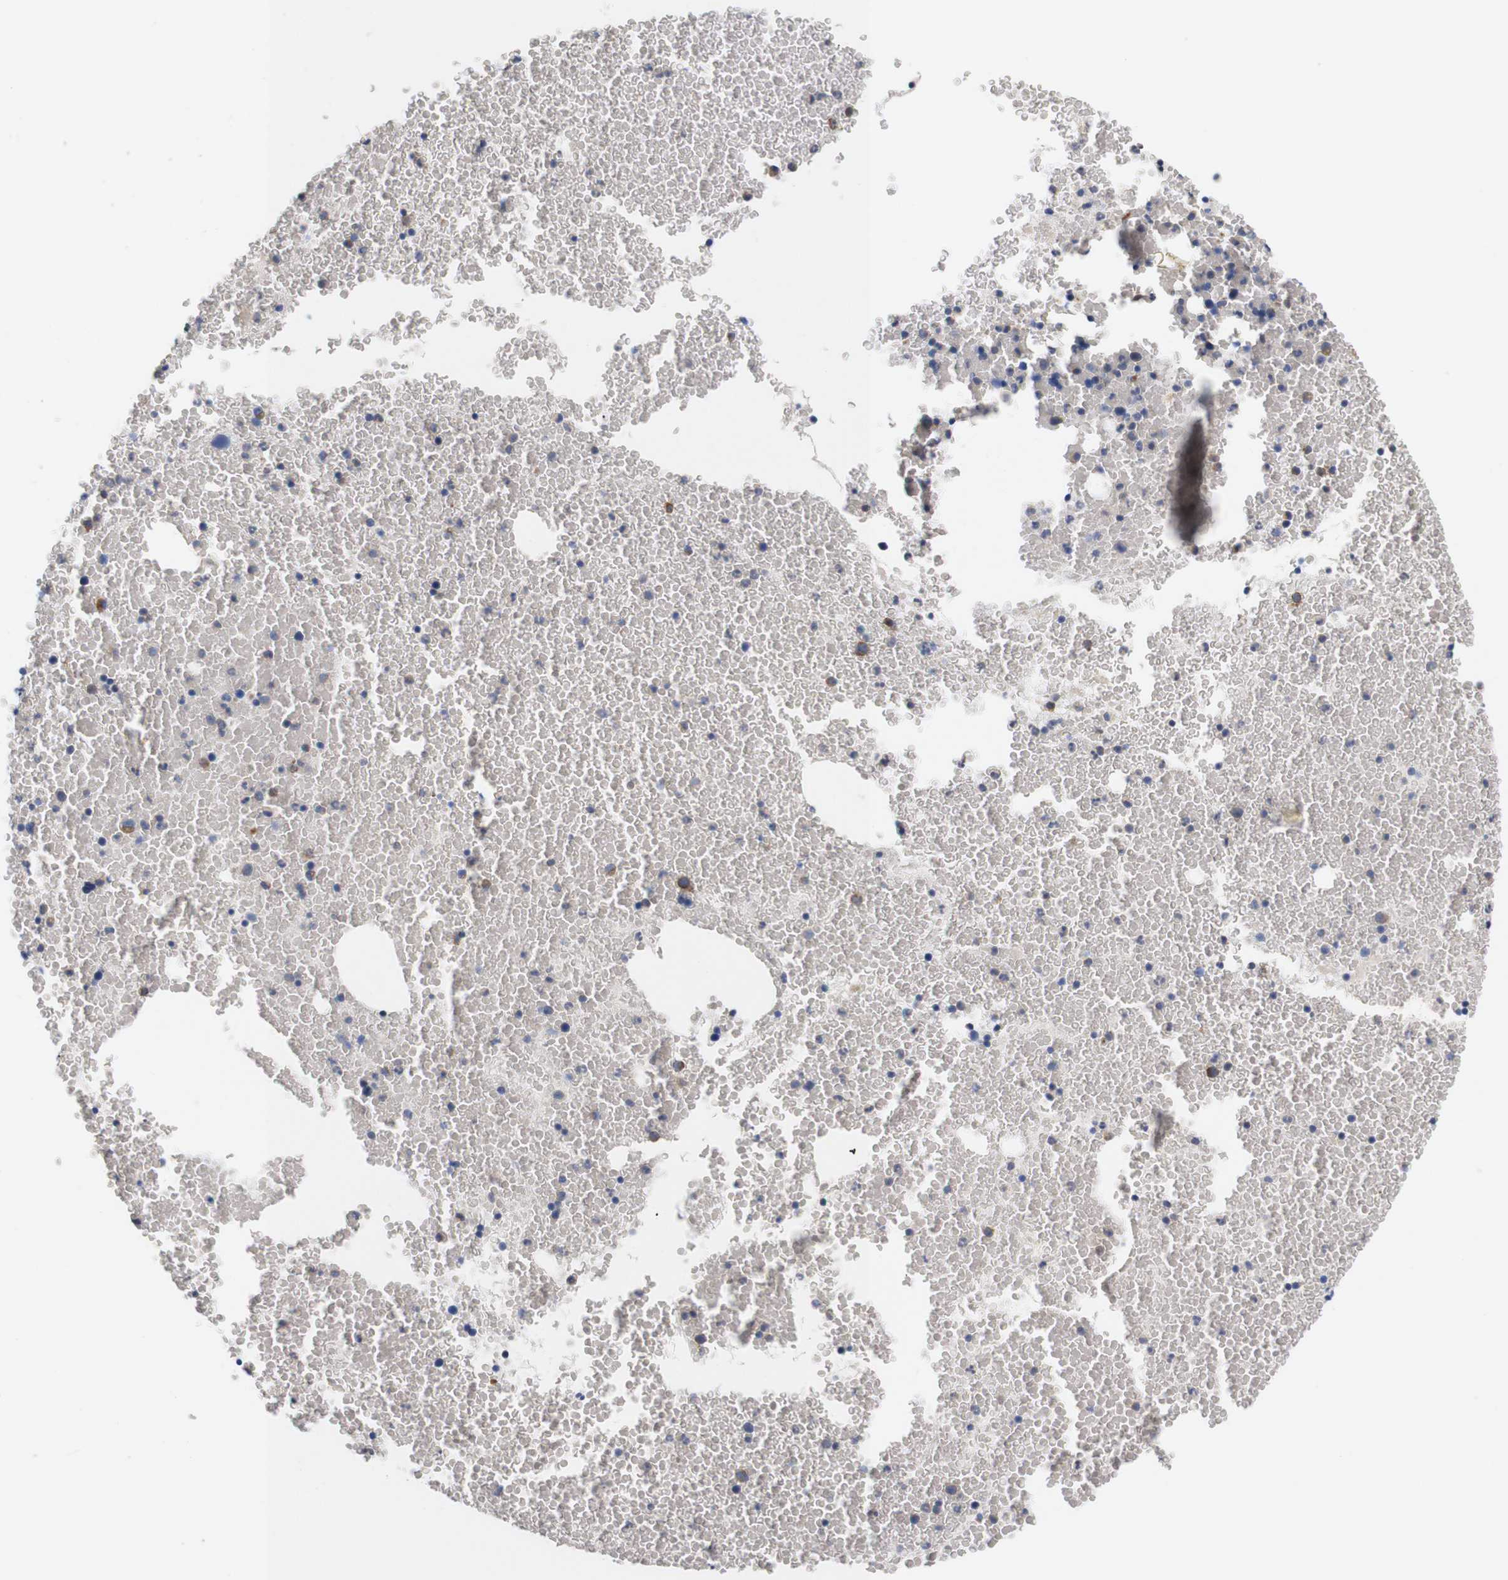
{"staining": {"intensity": "strong", "quantity": "25%-75%", "location": "cytoplasmic/membranous"}, "tissue": "bone marrow", "cell_type": "Hematopoietic cells", "image_type": "normal", "snomed": [{"axis": "morphology", "description": "Normal tissue, NOS"}, {"axis": "morphology", "description": "Inflammation, NOS"}, {"axis": "topography", "description": "Bone marrow"}], "caption": "A brown stain highlights strong cytoplasmic/membranous staining of a protein in hematopoietic cells of normal bone marrow. (DAB = brown stain, brightfield microscopy at high magnification).", "gene": "TRIM5", "patient": {"sex": "male", "age": 47}}